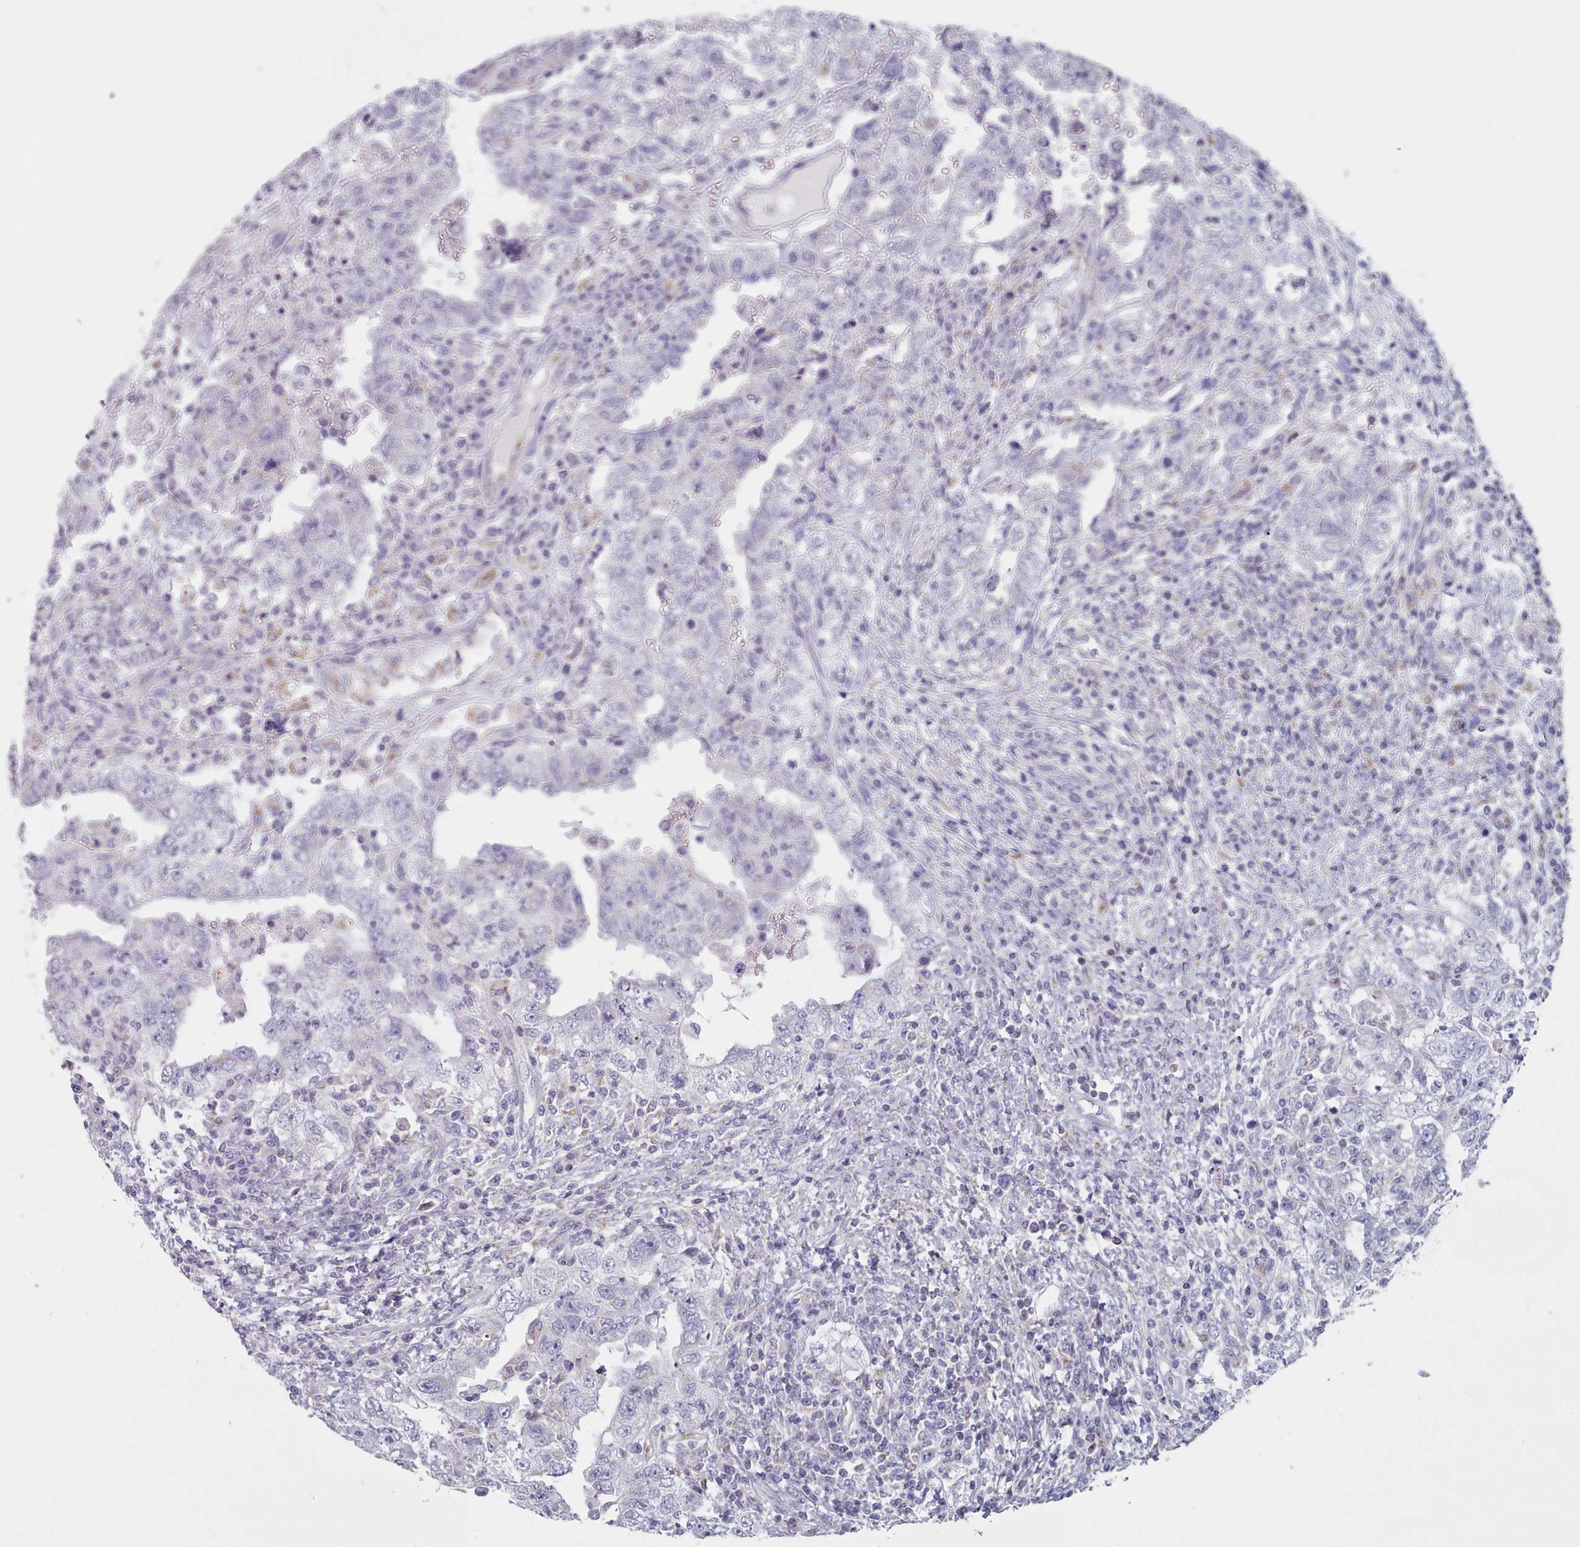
{"staining": {"intensity": "negative", "quantity": "none", "location": "none"}, "tissue": "testis cancer", "cell_type": "Tumor cells", "image_type": "cancer", "snomed": [{"axis": "morphology", "description": "Carcinoma, Embryonal, NOS"}, {"axis": "topography", "description": "Testis"}], "caption": "DAB (3,3'-diaminobenzidine) immunohistochemical staining of human testis cancer (embryonal carcinoma) demonstrates no significant positivity in tumor cells.", "gene": "FAM170B", "patient": {"sex": "male", "age": 26}}